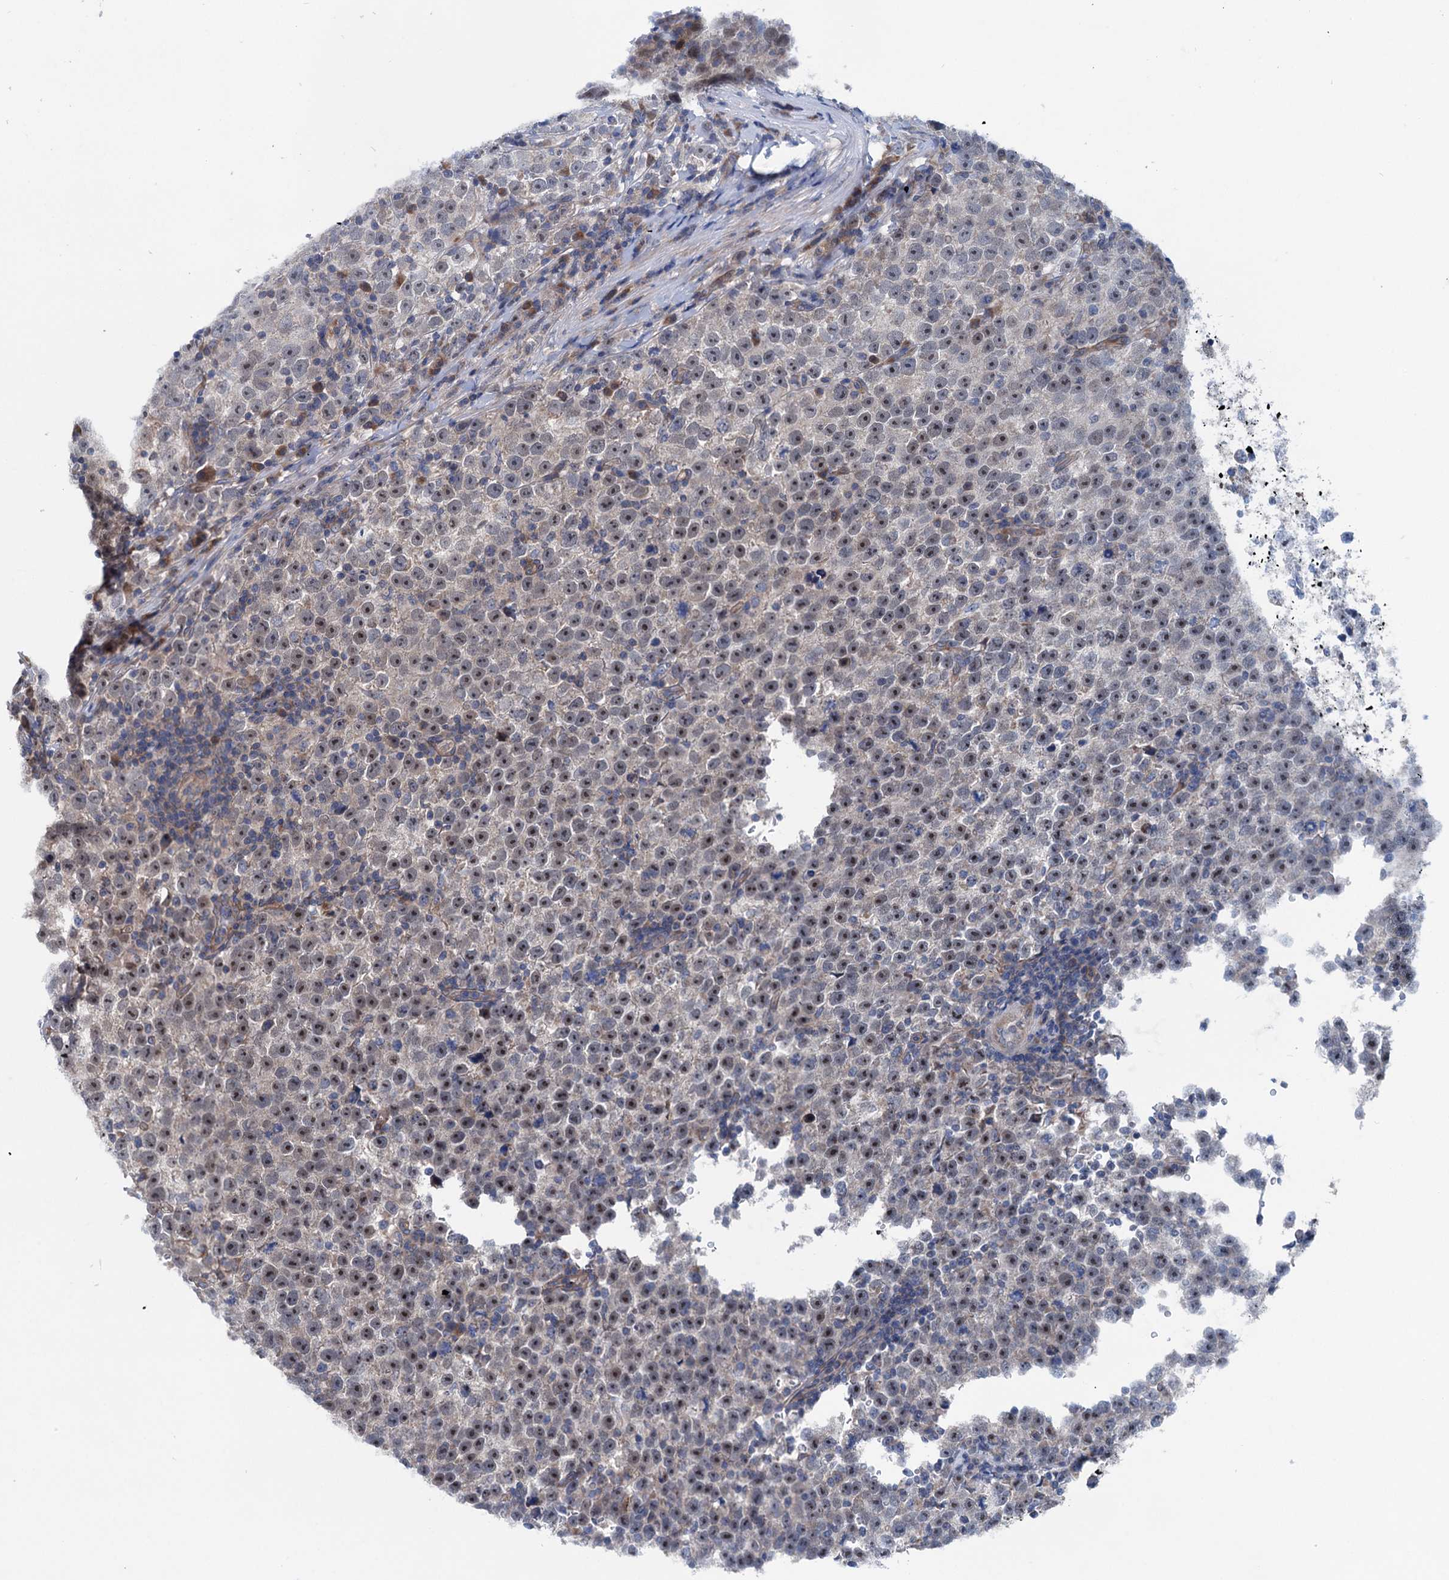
{"staining": {"intensity": "moderate", "quantity": "<25%", "location": "nuclear"}, "tissue": "testis cancer", "cell_type": "Tumor cells", "image_type": "cancer", "snomed": [{"axis": "morphology", "description": "Normal tissue, NOS"}, {"axis": "morphology", "description": "Seminoma, NOS"}, {"axis": "topography", "description": "Testis"}], "caption": "The immunohistochemical stain labels moderate nuclear staining in tumor cells of seminoma (testis) tissue.", "gene": "EYA4", "patient": {"sex": "male", "age": 43}}